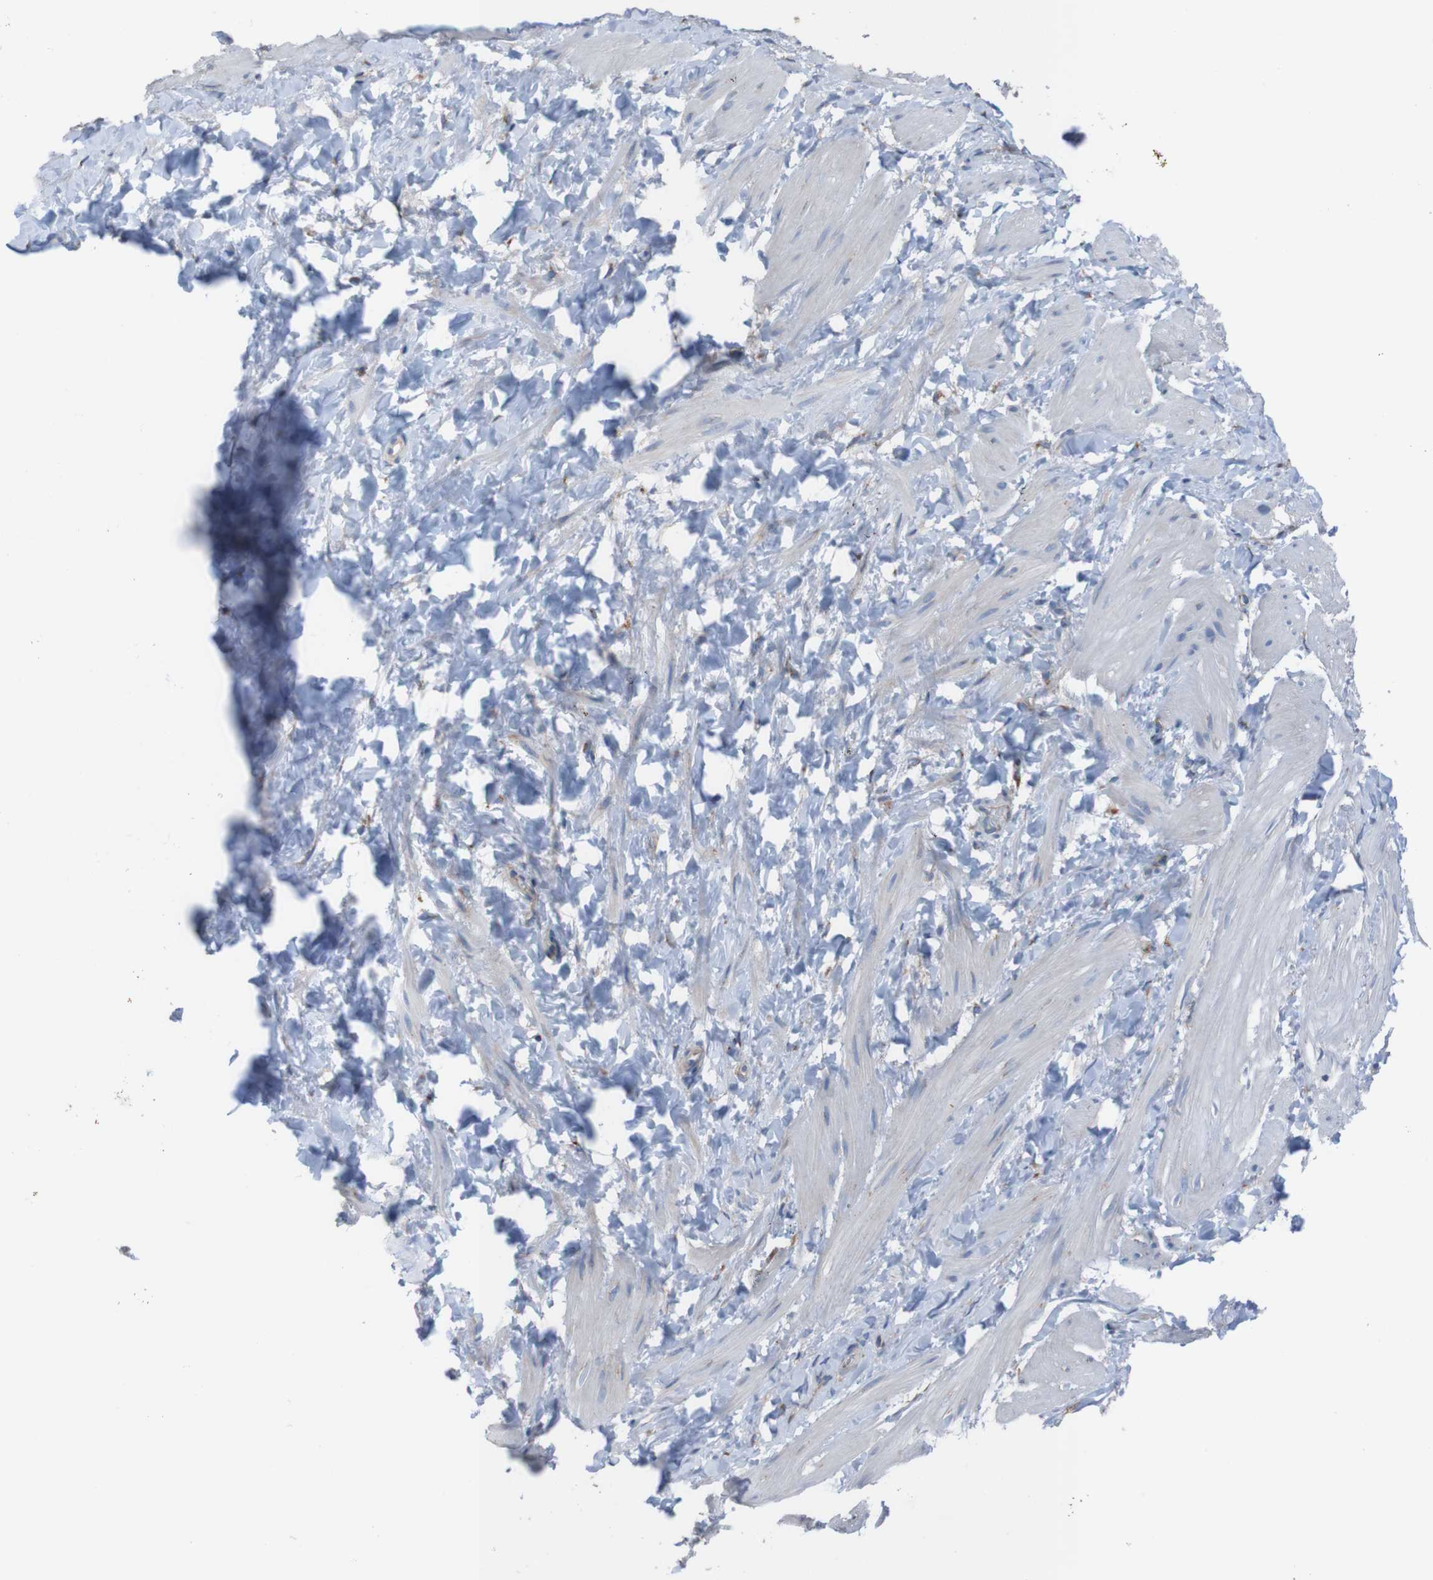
{"staining": {"intensity": "negative", "quantity": "none", "location": "none"}, "tissue": "smooth muscle", "cell_type": "Smooth muscle cells", "image_type": "normal", "snomed": [{"axis": "morphology", "description": "Normal tissue, NOS"}, {"axis": "topography", "description": "Smooth muscle"}], "caption": "High magnification brightfield microscopy of unremarkable smooth muscle stained with DAB (brown) and counterstained with hematoxylin (blue): smooth muscle cells show no significant staining.", "gene": "MINAR1", "patient": {"sex": "male", "age": 16}}